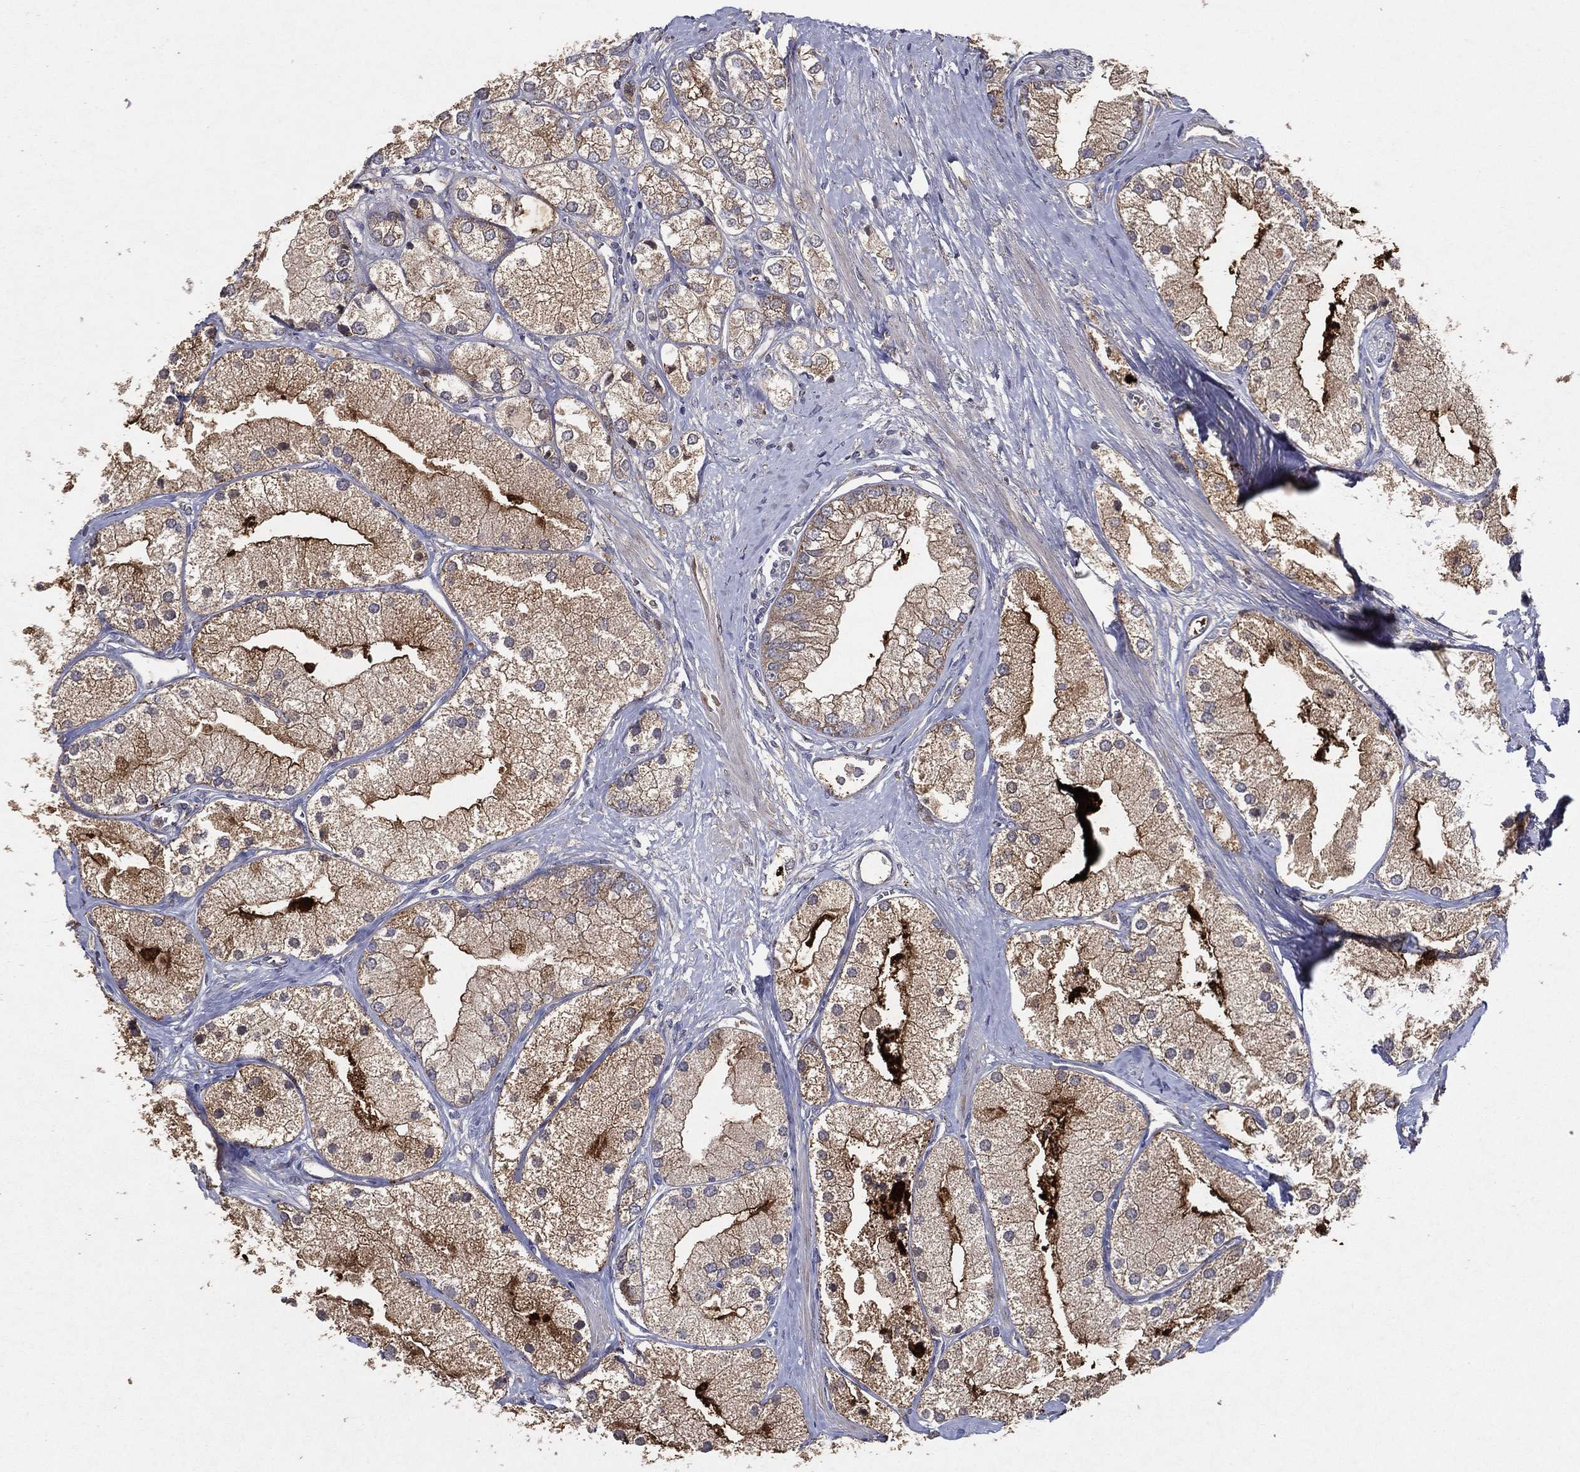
{"staining": {"intensity": "moderate", "quantity": "25%-75%", "location": "cytoplasmic/membranous"}, "tissue": "prostate cancer", "cell_type": "Tumor cells", "image_type": "cancer", "snomed": [{"axis": "morphology", "description": "Adenocarcinoma, NOS"}, {"axis": "topography", "description": "Prostate and seminal vesicle, NOS"}, {"axis": "topography", "description": "Prostate"}], "caption": "Immunohistochemical staining of human prostate adenocarcinoma demonstrates moderate cytoplasmic/membranous protein expression in approximately 25%-75% of tumor cells.", "gene": "MT-ND1", "patient": {"sex": "male", "age": 79}}